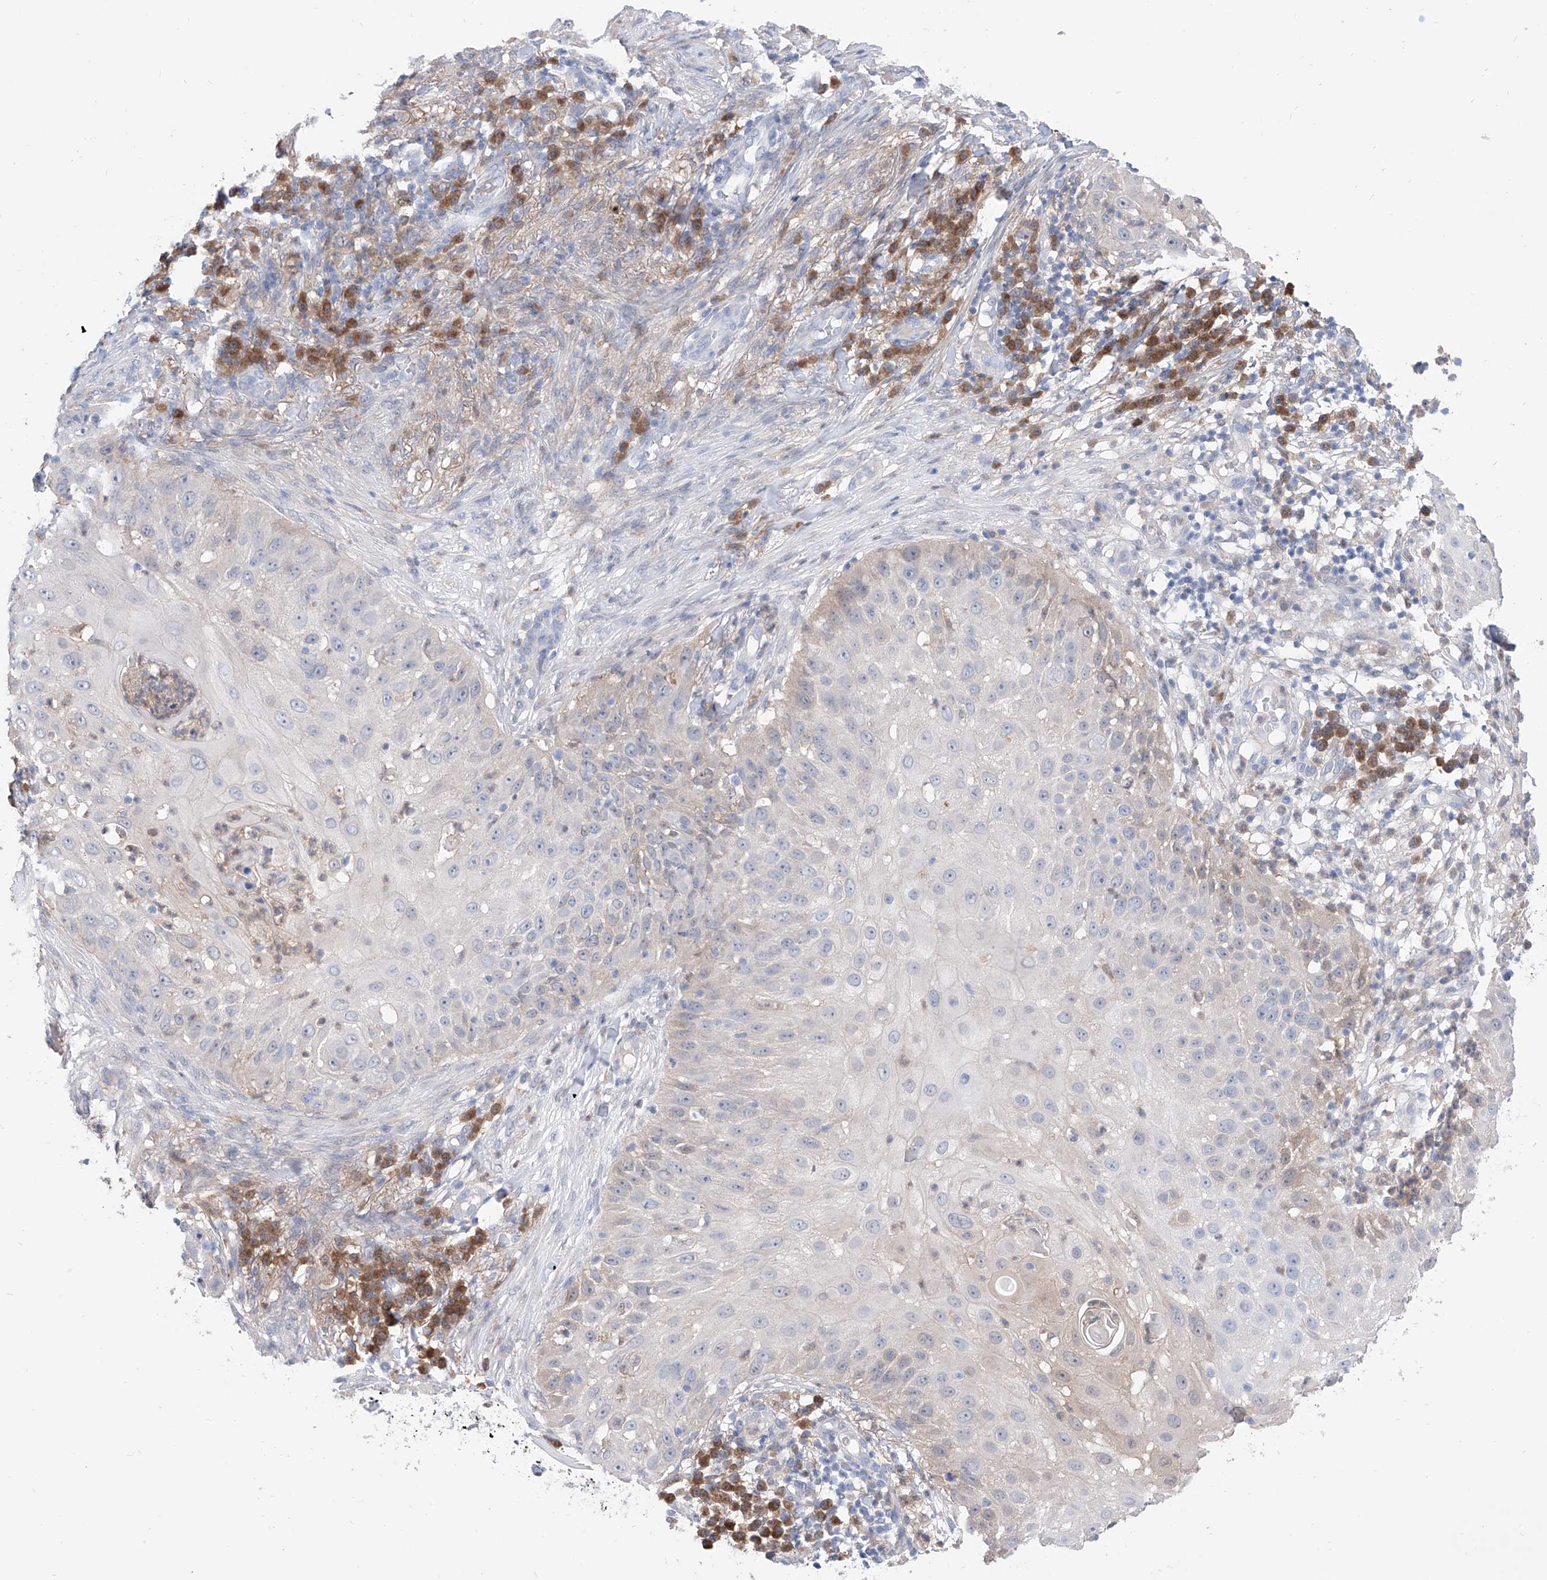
{"staining": {"intensity": "negative", "quantity": "none", "location": "none"}, "tissue": "skin cancer", "cell_type": "Tumor cells", "image_type": "cancer", "snomed": [{"axis": "morphology", "description": "Squamous cell carcinoma, NOS"}, {"axis": "topography", "description": "Skin"}], "caption": "A high-resolution histopathology image shows immunohistochemistry staining of skin cancer, which shows no significant expression in tumor cells.", "gene": "PDXK", "patient": {"sex": "female", "age": 44}}